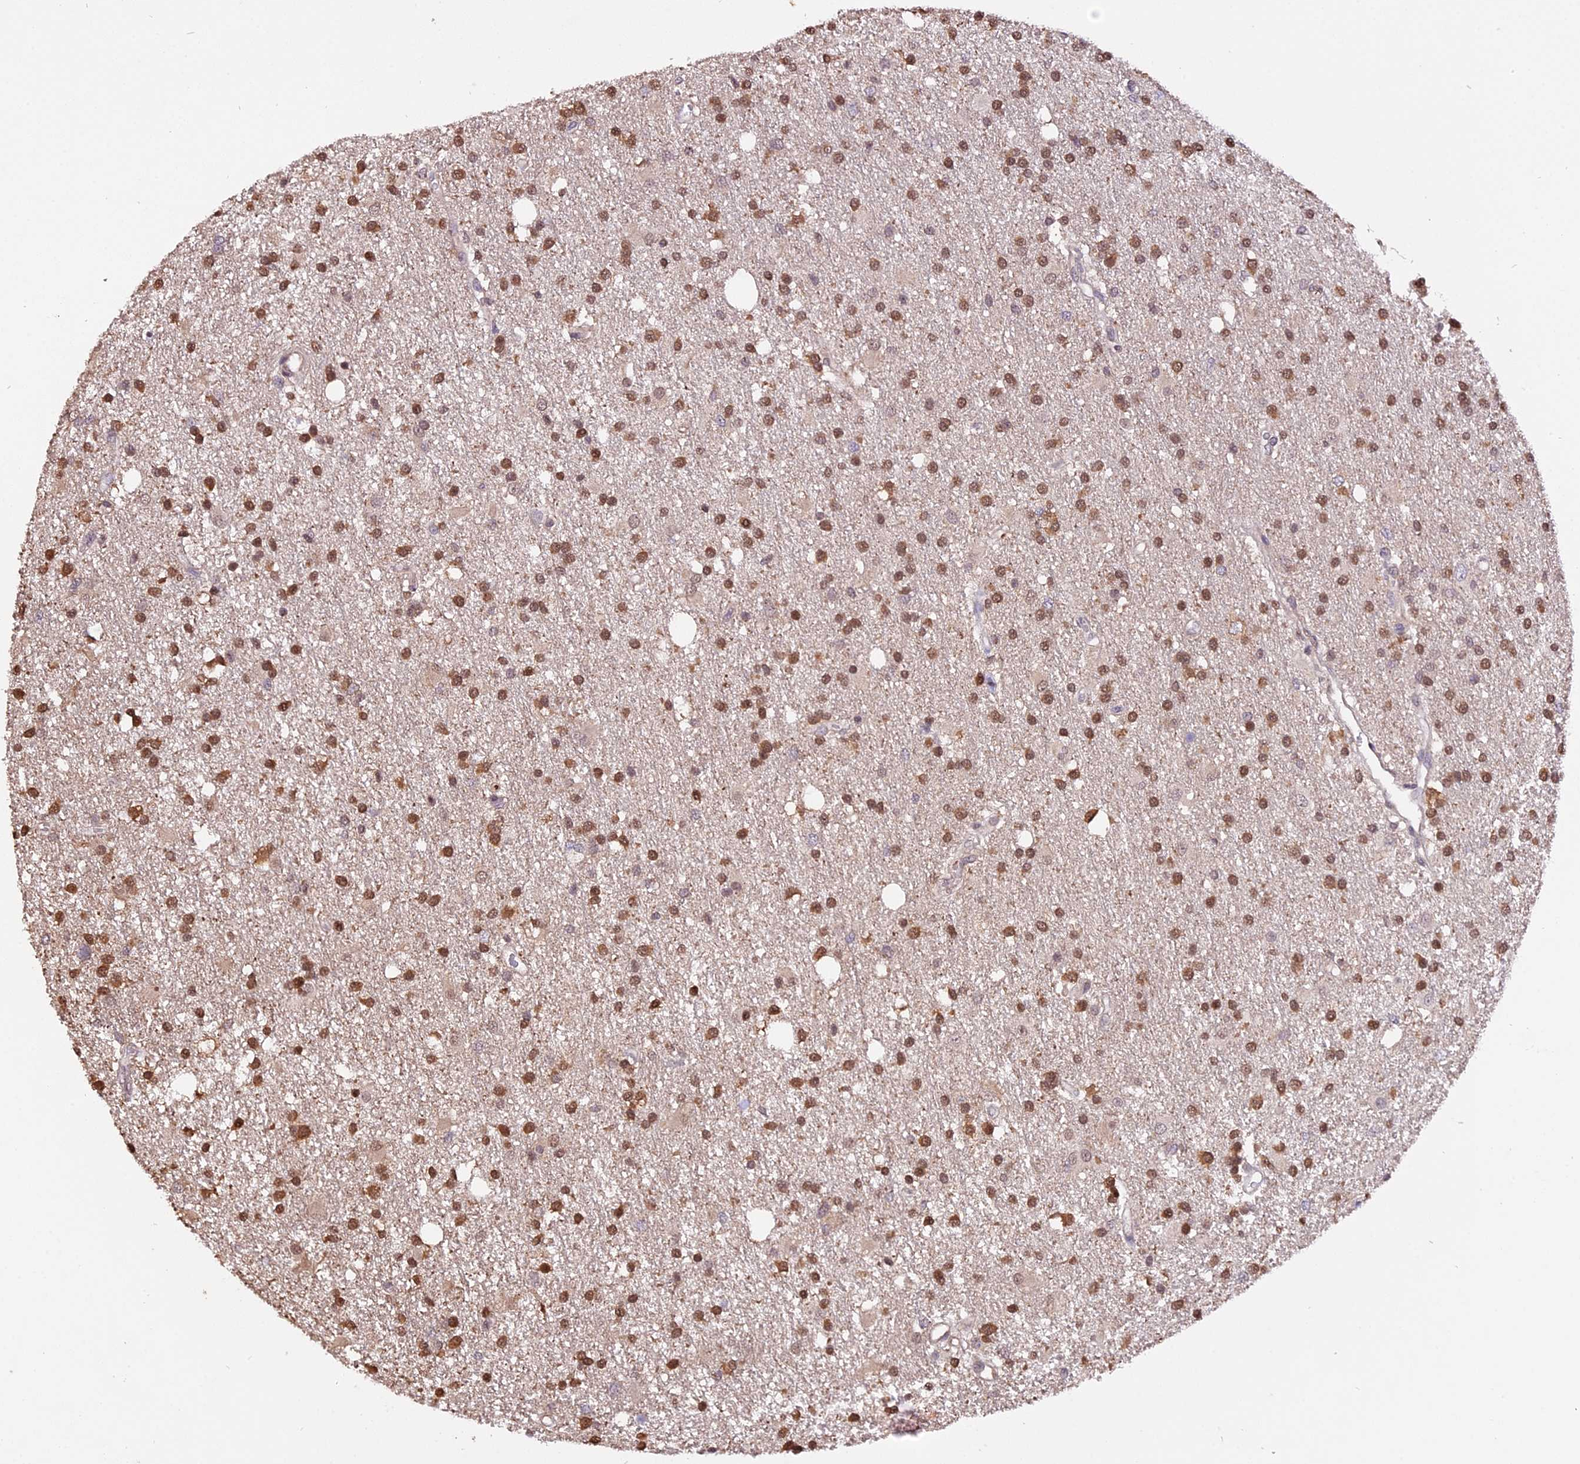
{"staining": {"intensity": "moderate", "quantity": ">75%", "location": "cytoplasmic/membranous,nuclear"}, "tissue": "glioma", "cell_type": "Tumor cells", "image_type": "cancer", "snomed": [{"axis": "morphology", "description": "Glioma, malignant, High grade"}, {"axis": "topography", "description": "Brain"}], "caption": "Moderate cytoplasmic/membranous and nuclear staining is present in approximately >75% of tumor cells in glioma.", "gene": "HERPUD1", "patient": {"sex": "male", "age": 77}}